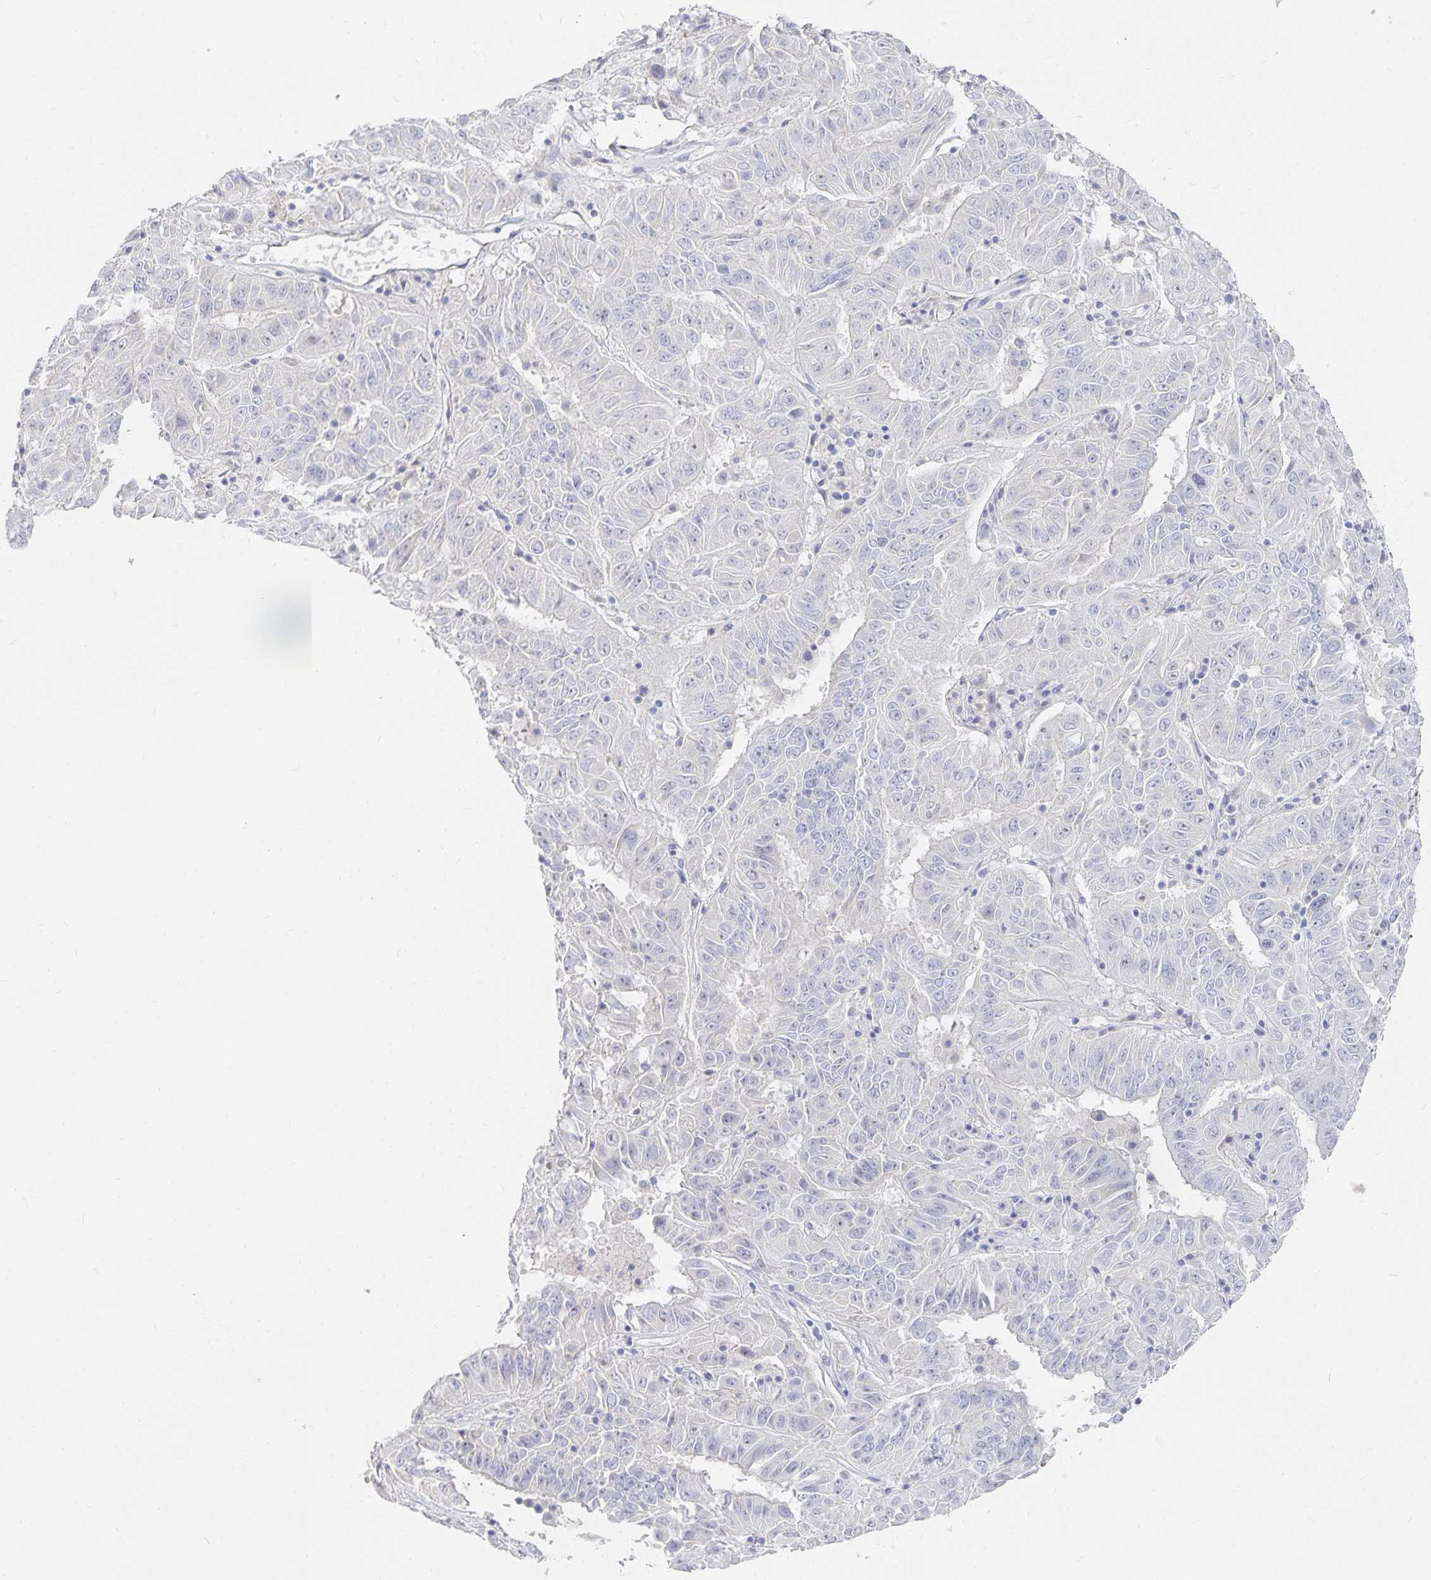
{"staining": {"intensity": "negative", "quantity": "none", "location": "none"}, "tissue": "pancreatic cancer", "cell_type": "Tumor cells", "image_type": "cancer", "snomed": [{"axis": "morphology", "description": "Adenocarcinoma, NOS"}, {"axis": "topography", "description": "Pancreas"}], "caption": "Tumor cells are negative for protein expression in human pancreatic cancer (adenocarcinoma).", "gene": "DNAH9", "patient": {"sex": "male", "age": 63}}